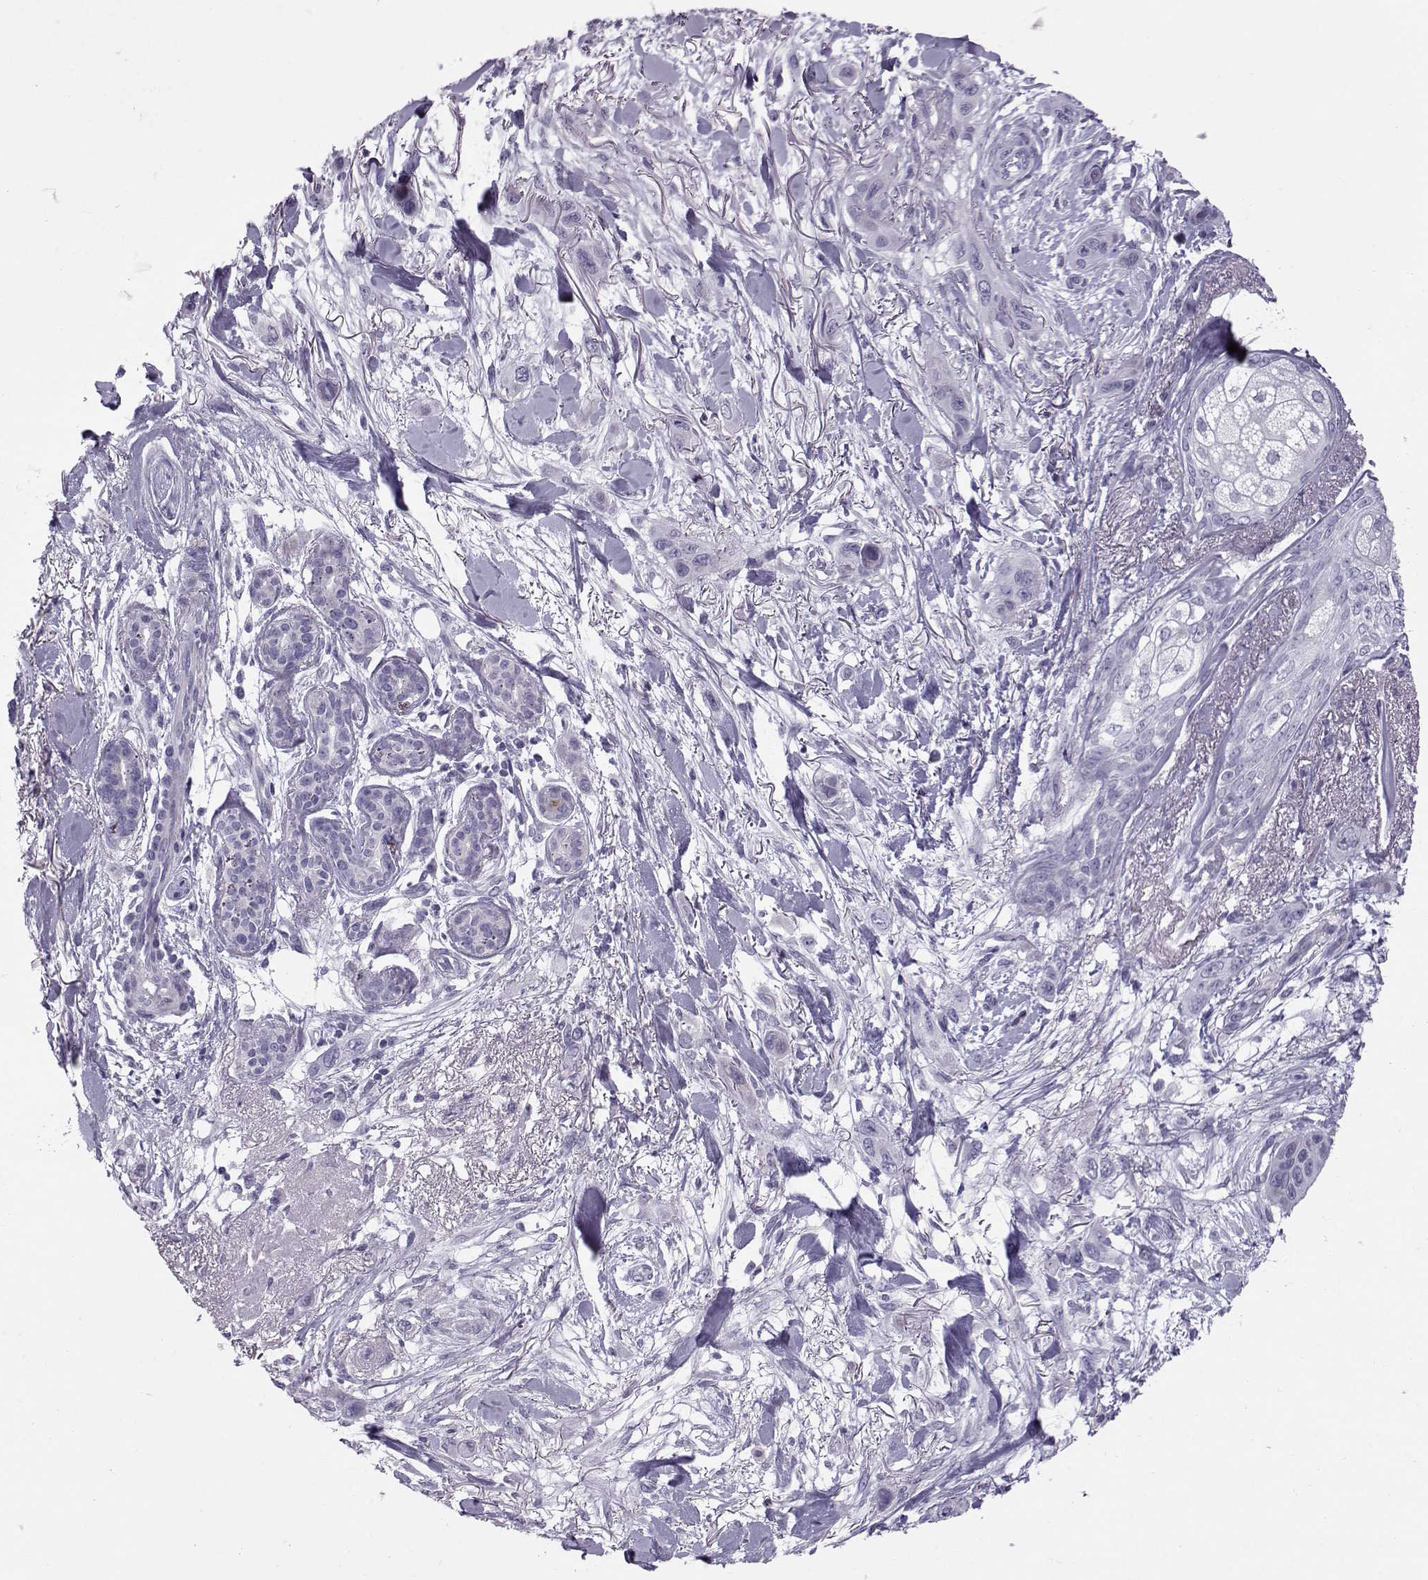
{"staining": {"intensity": "negative", "quantity": "none", "location": "none"}, "tissue": "skin cancer", "cell_type": "Tumor cells", "image_type": "cancer", "snomed": [{"axis": "morphology", "description": "Squamous cell carcinoma, NOS"}, {"axis": "topography", "description": "Skin"}], "caption": "Immunohistochemistry of human skin cancer (squamous cell carcinoma) shows no expression in tumor cells.", "gene": "DMRT3", "patient": {"sex": "male", "age": 79}}